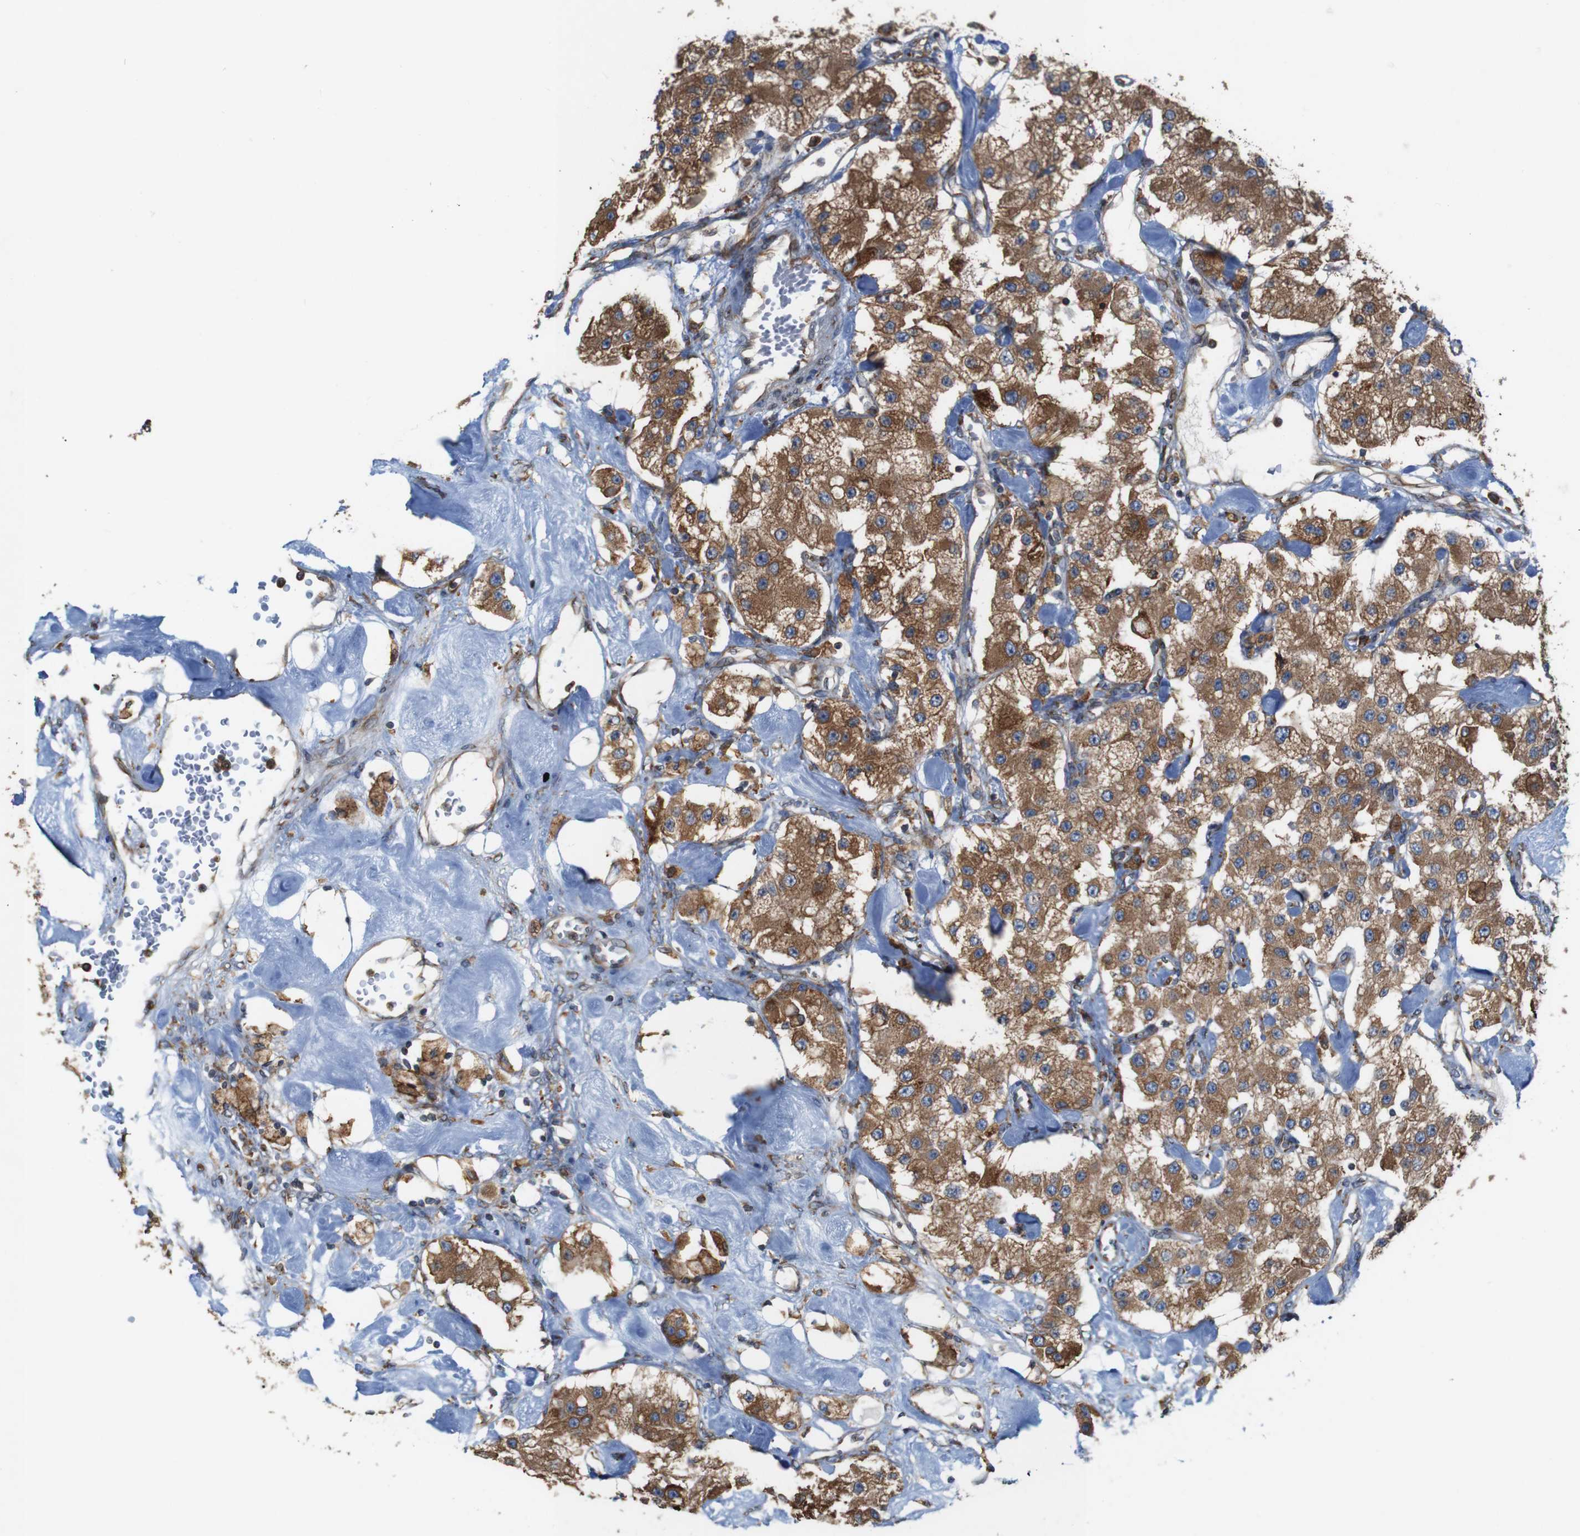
{"staining": {"intensity": "moderate", "quantity": ">75%", "location": "cytoplasmic/membranous"}, "tissue": "carcinoid", "cell_type": "Tumor cells", "image_type": "cancer", "snomed": [{"axis": "morphology", "description": "Carcinoid, malignant, NOS"}, {"axis": "topography", "description": "Pancreas"}], "caption": "There is medium levels of moderate cytoplasmic/membranous positivity in tumor cells of carcinoid, as demonstrated by immunohistochemical staining (brown color).", "gene": "UGGT1", "patient": {"sex": "male", "age": 41}}